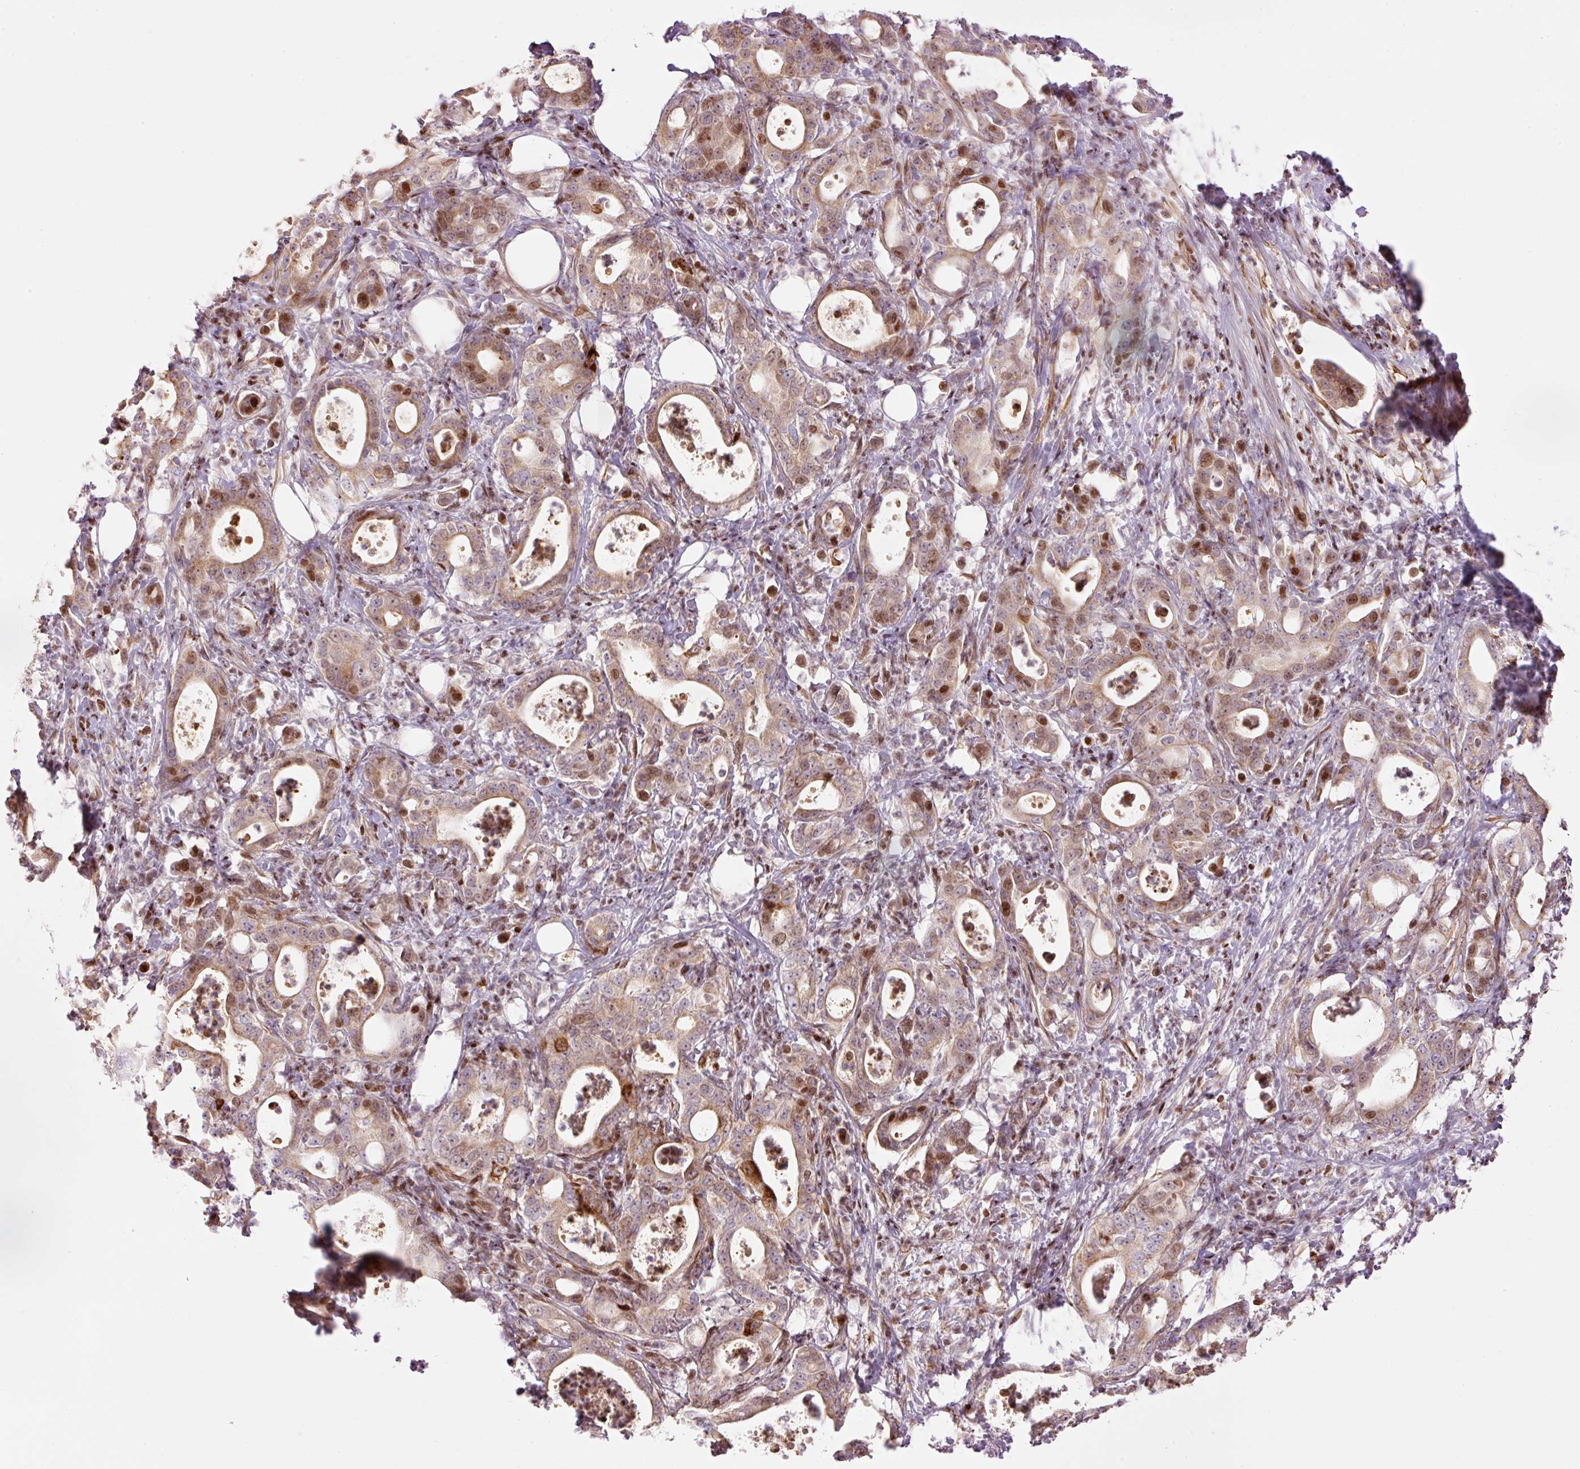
{"staining": {"intensity": "moderate", "quantity": ">75%", "location": "cytoplasmic/membranous,nuclear"}, "tissue": "pancreatic cancer", "cell_type": "Tumor cells", "image_type": "cancer", "snomed": [{"axis": "morphology", "description": "Adenocarcinoma, NOS"}, {"axis": "topography", "description": "Pancreas"}], "caption": "Pancreatic cancer stained with a protein marker shows moderate staining in tumor cells.", "gene": "TMEM8B", "patient": {"sex": "male", "age": 71}}